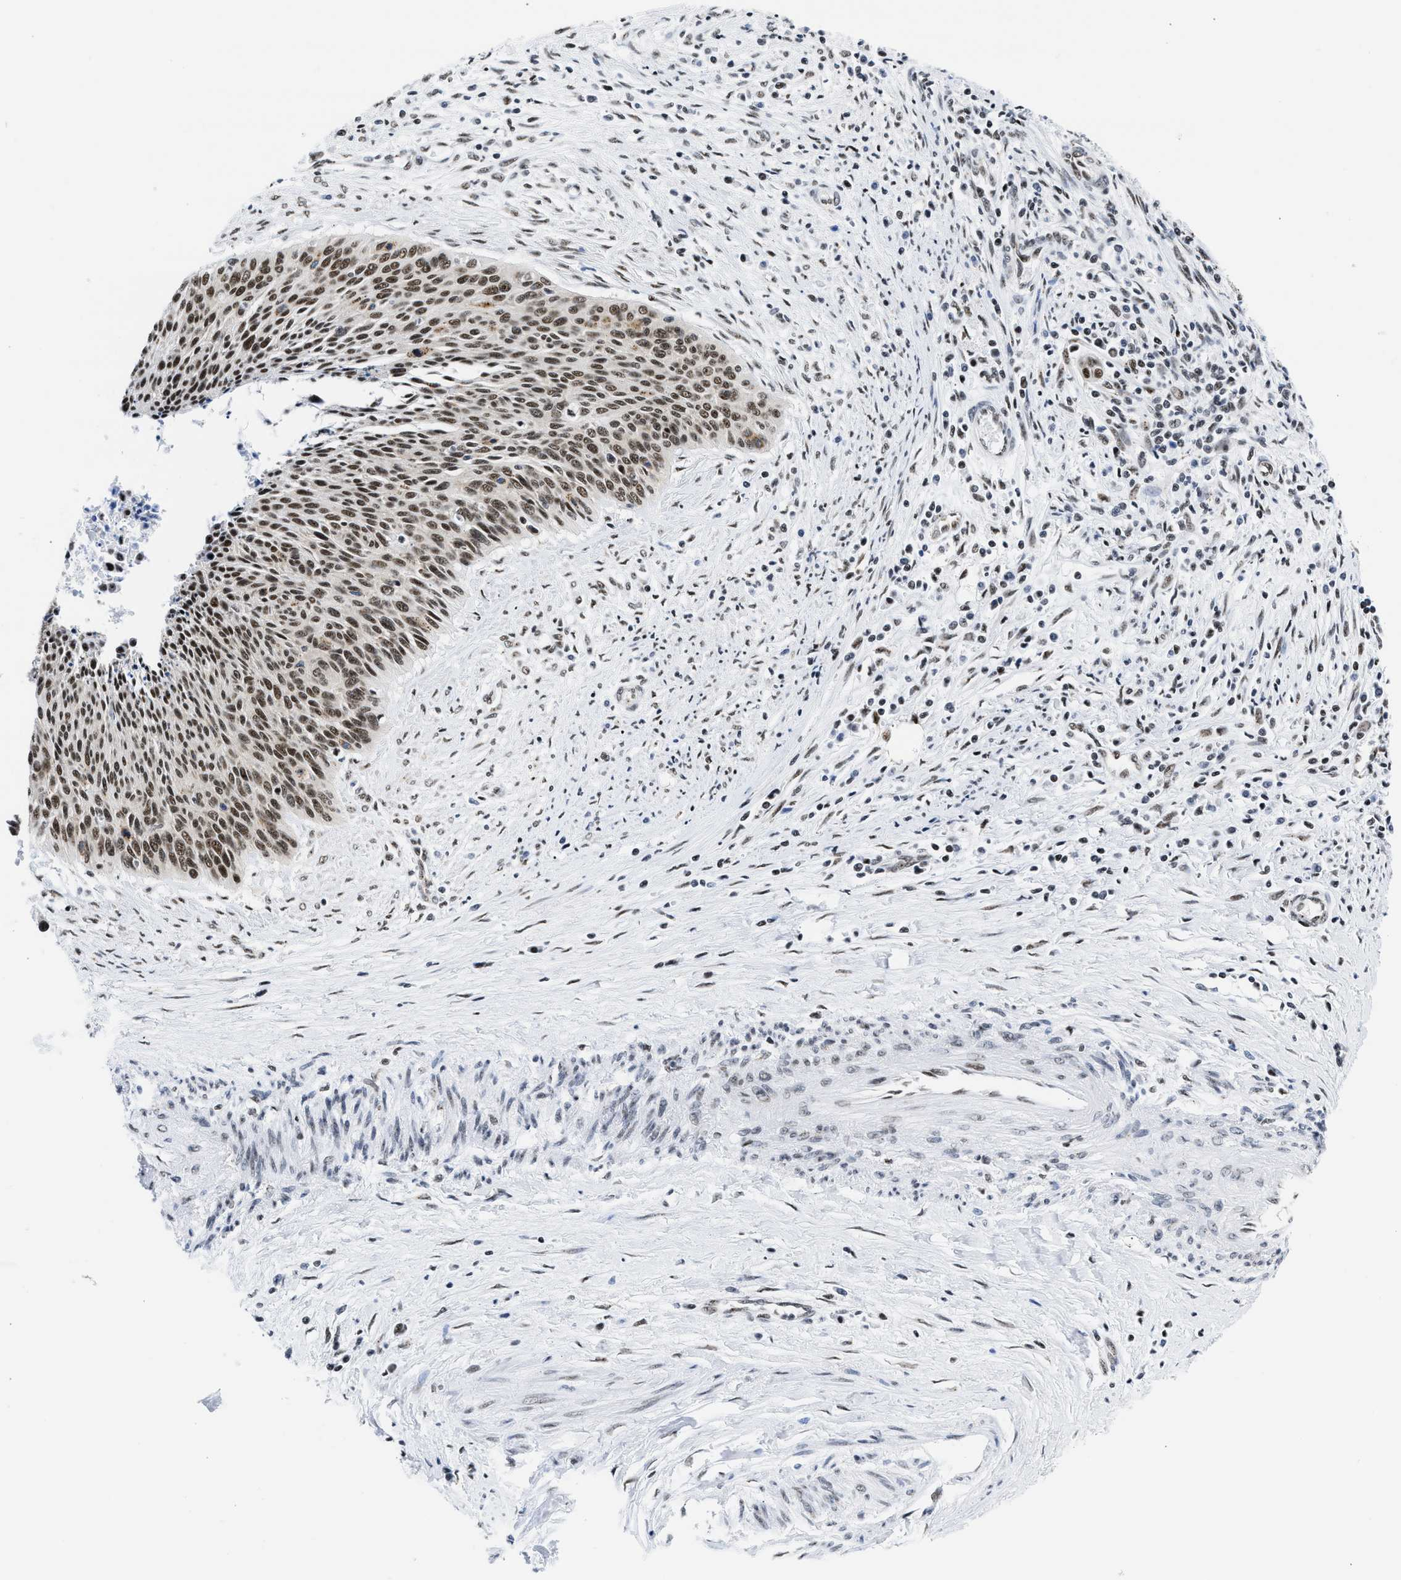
{"staining": {"intensity": "moderate", "quantity": ">75%", "location": "nuclear"}, "tissue": "cervical cancer", "cell_type": "Tumor cells", "image_type": "cancer", "snomed": [{"axis": "morphology", "description": "Squamous cell carcinoma, NOS"}, {"axis": "topography", "description": "Cervix"}], "caption": "Cervical cancer tissue exhibits moderate nuclear positivity in approximately >75% of tumor cells, visualized by immunohistochemistry.", "gene": "RBM8A", "patient": {"sex": "female", "age": 55}}